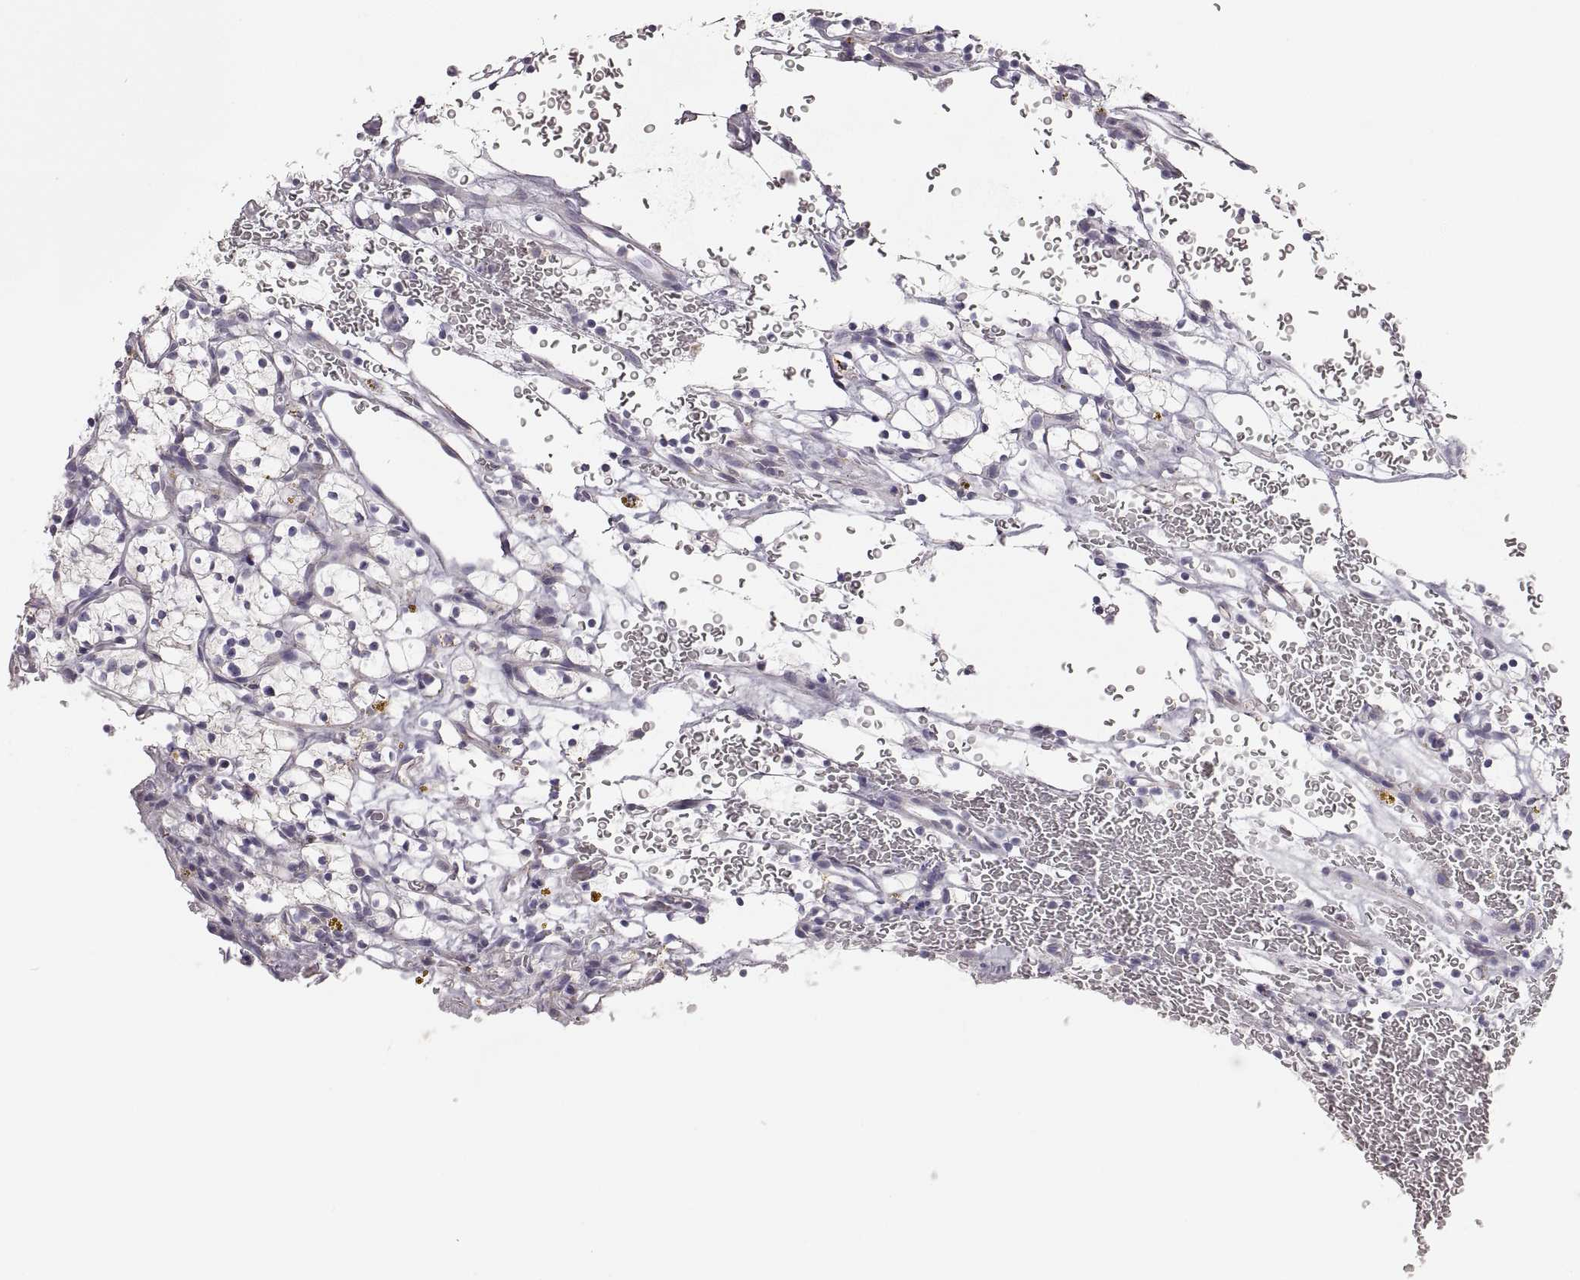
{"staining": {"intensity": "negative", "quantity": "none", "location": "none"}, "tissue": "renal cancer", "cell_type": "Tumor cells", "image_type": "cancer", "snomed": [{"axis": "morphology", "description": "Adenocarcinoma, NOS"}, {"axis": "topography", "description": "Kidney"}], "caption": "High power microscopy photomicrograph of an immunohistochemistry (IHC) image of renal cancer, revealing no significant staining in tumor cells.", "gene": "RDH13", "patient": {"sex": "female", "age": 64}}